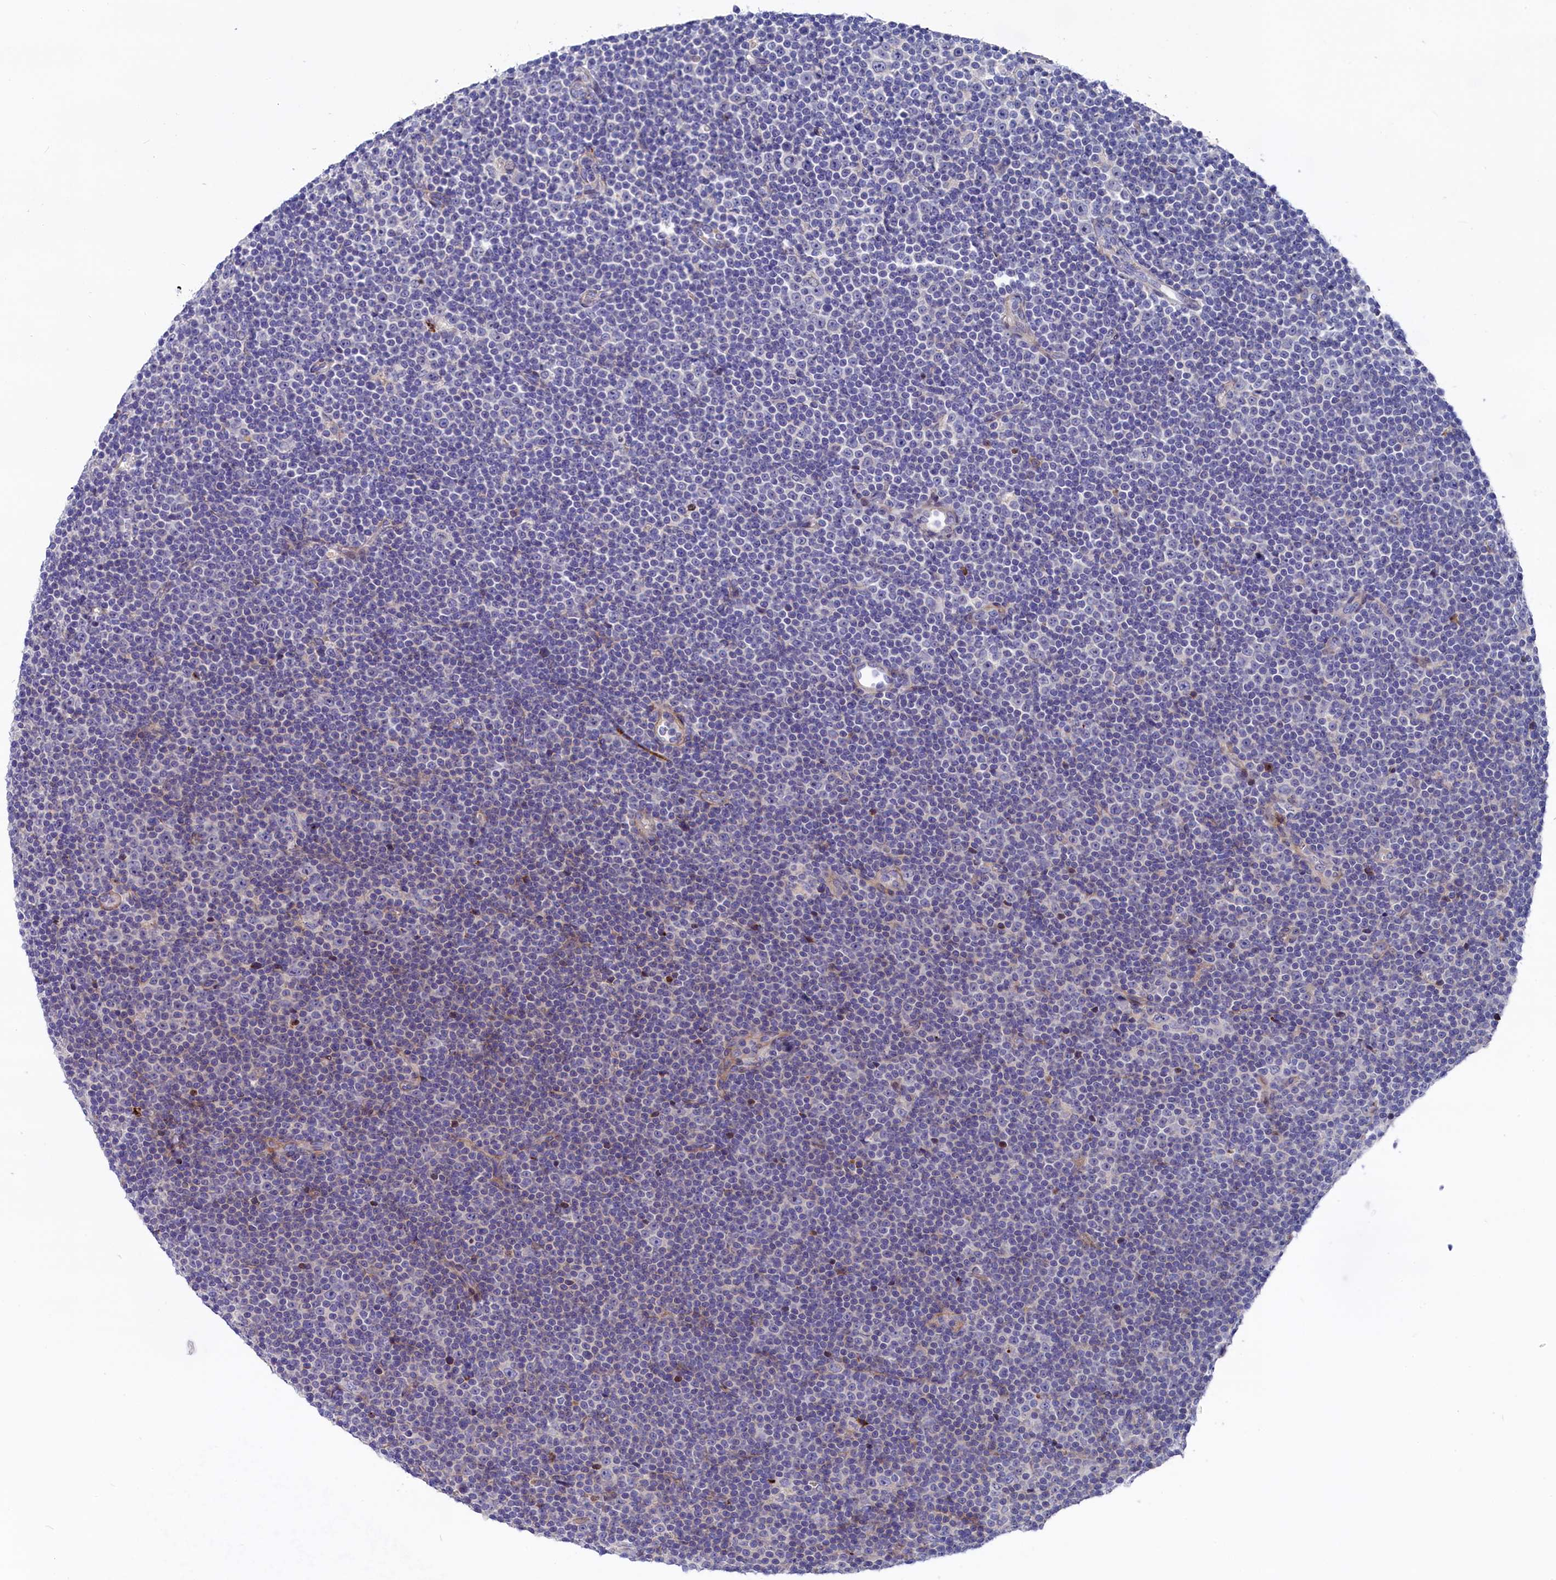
{"staining": {"intensity": "negative", "quantity": "none", "location": "none"}, "tissue": "lymphoma", "cell_type": "Tumor cells", "image_type": "cancer", "snomed": [{"axis": "morphology", "description": "Malignant lymphoma, non-Hodgkin's type, Low grade"}, {"axis": "topography", "description": "Lymph node"}], "caption": "High power microscopy image of an immunohistochemistry (IHC) image of lymphoma, revealing no significant staining in tumor cells.", "gene": "NUDT7", "patient": {"sex": "female", "age": 67}}